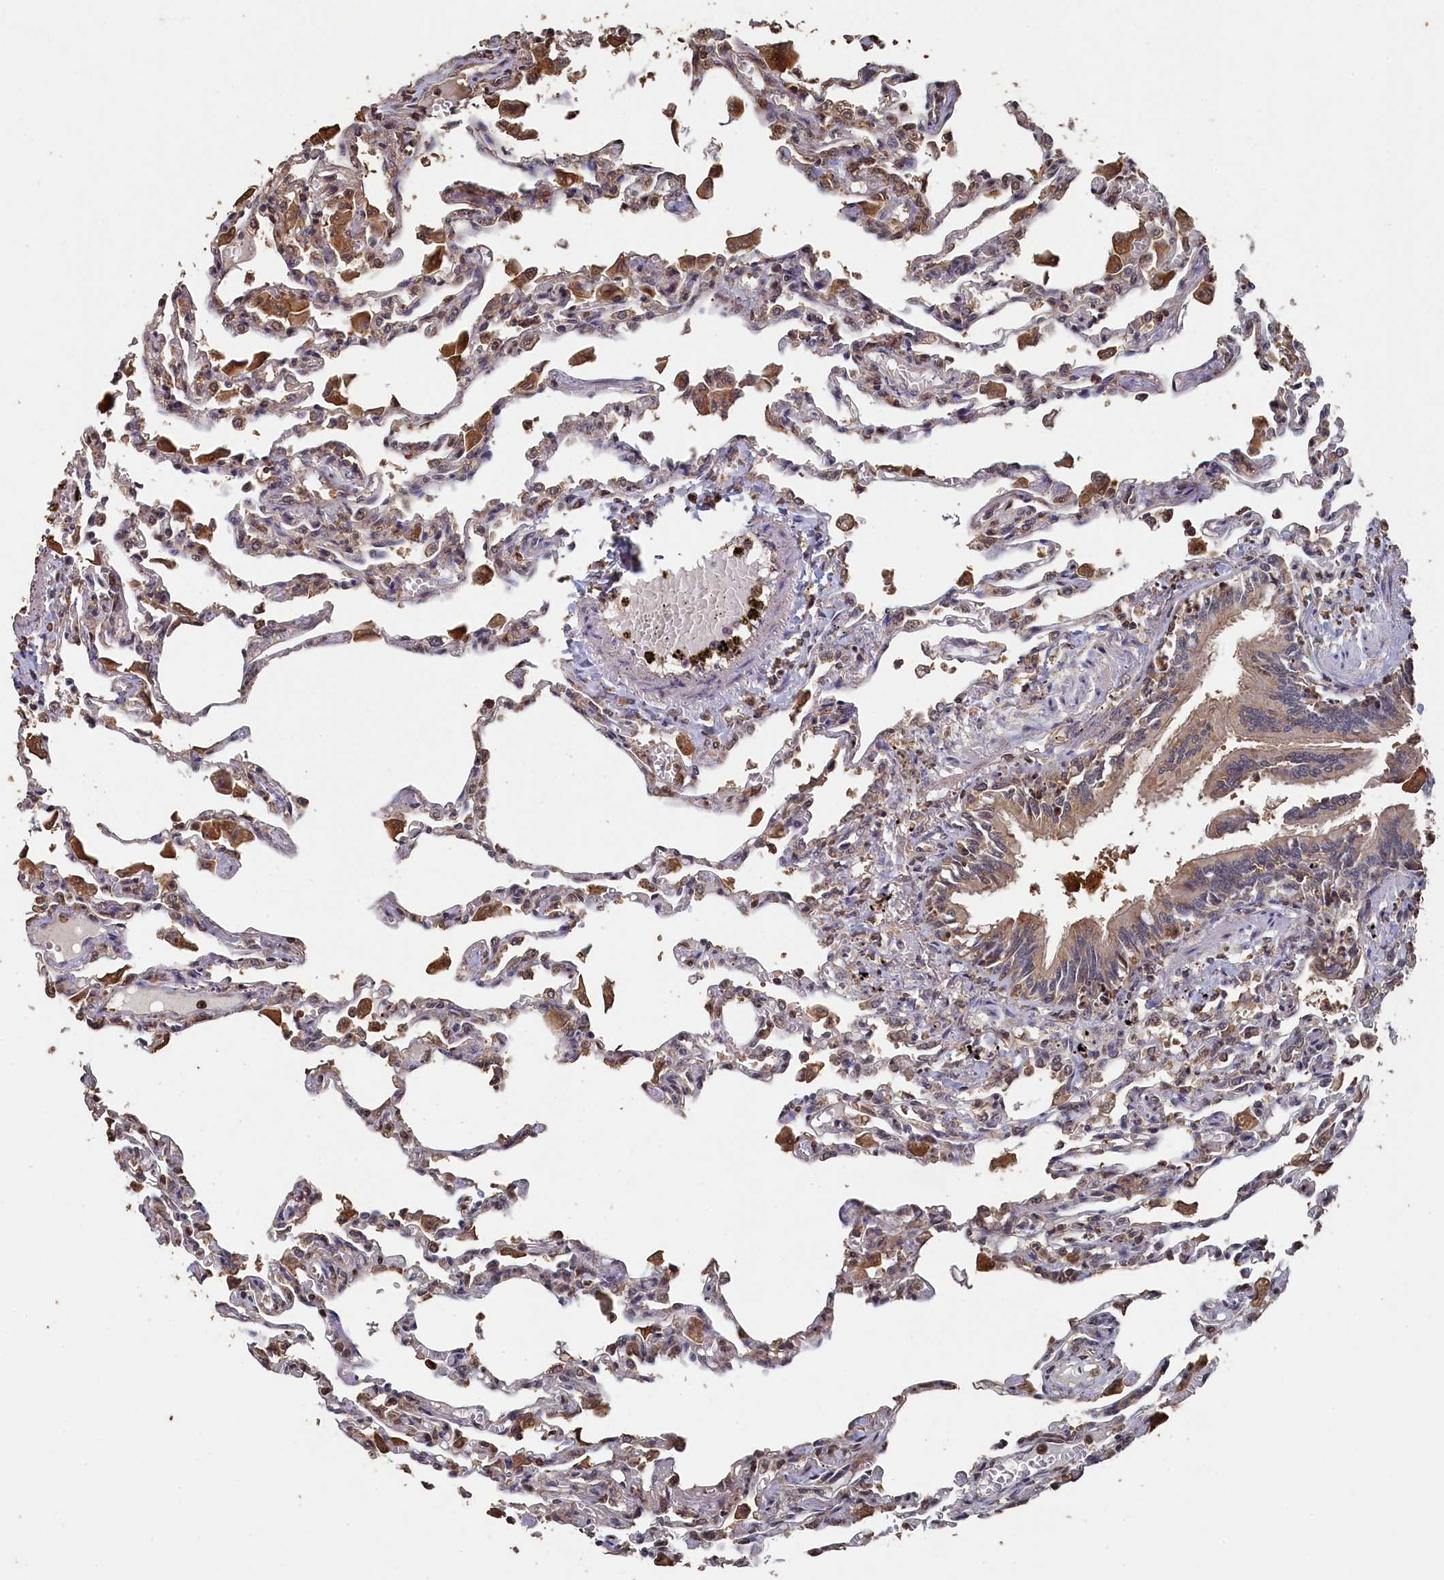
{"staining": {"intensity": "moderate", "quantity": "<25%", "location": "cytoplasmic/membranous"}, "tissue": "lung", "cell_type": "Alveolar cells", "image_type": "normal", "snomed": [{"axis": "morphology", "description": "Normal tissue, NOS"}, {"axis": "topography", "description": "Bronchus"}, {"axis": "topography", "description": "Lung"}], "caption": "This is an image of immunohistochemistry (IHC) staining of benign lung, which shows moderate positivity in the cytoplasmic/membranous of alveolar cells.", "gene": "PIGN", "patient": {"sex": "female", "age": 49}}